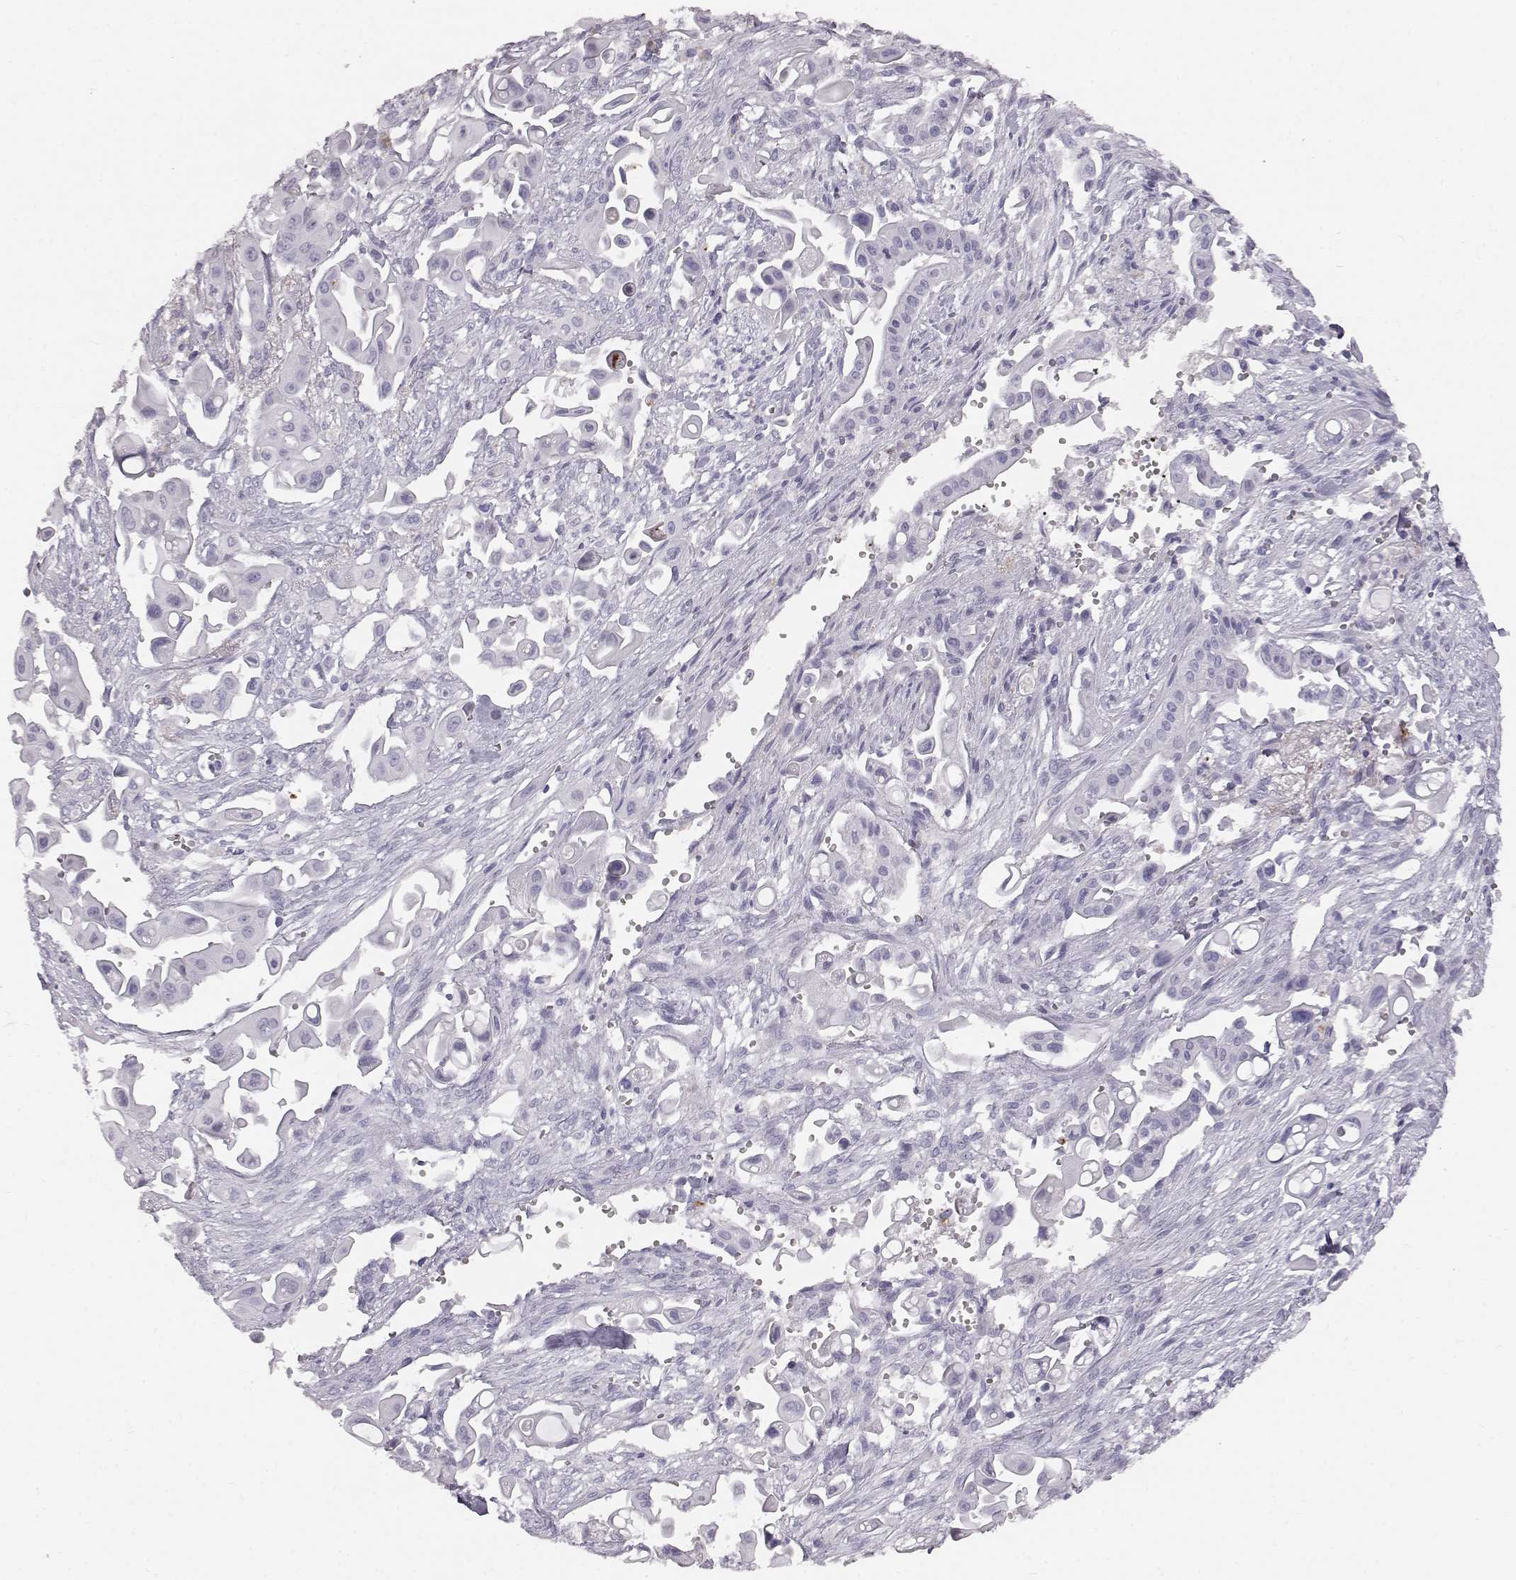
{"staining": {"intensity": "negative", "quantity": "none", "location": "none"}, "tissue": "pancreatic cancer", "cell_type": "Tumor cells", "image_type": "cancer", "snomed": [{"axis": "morphology", "description": "Adenocarcinoma, NOS"}, {"axis": "topography", "description": "Pancreas"}], "caption": "A micrograph of pancreatic adenocarcinoma stained for a protein shows no brown staining in tumor cells.", "gene": "KRTAP16-1", "patient": {"sex": "male", "age": 50}}